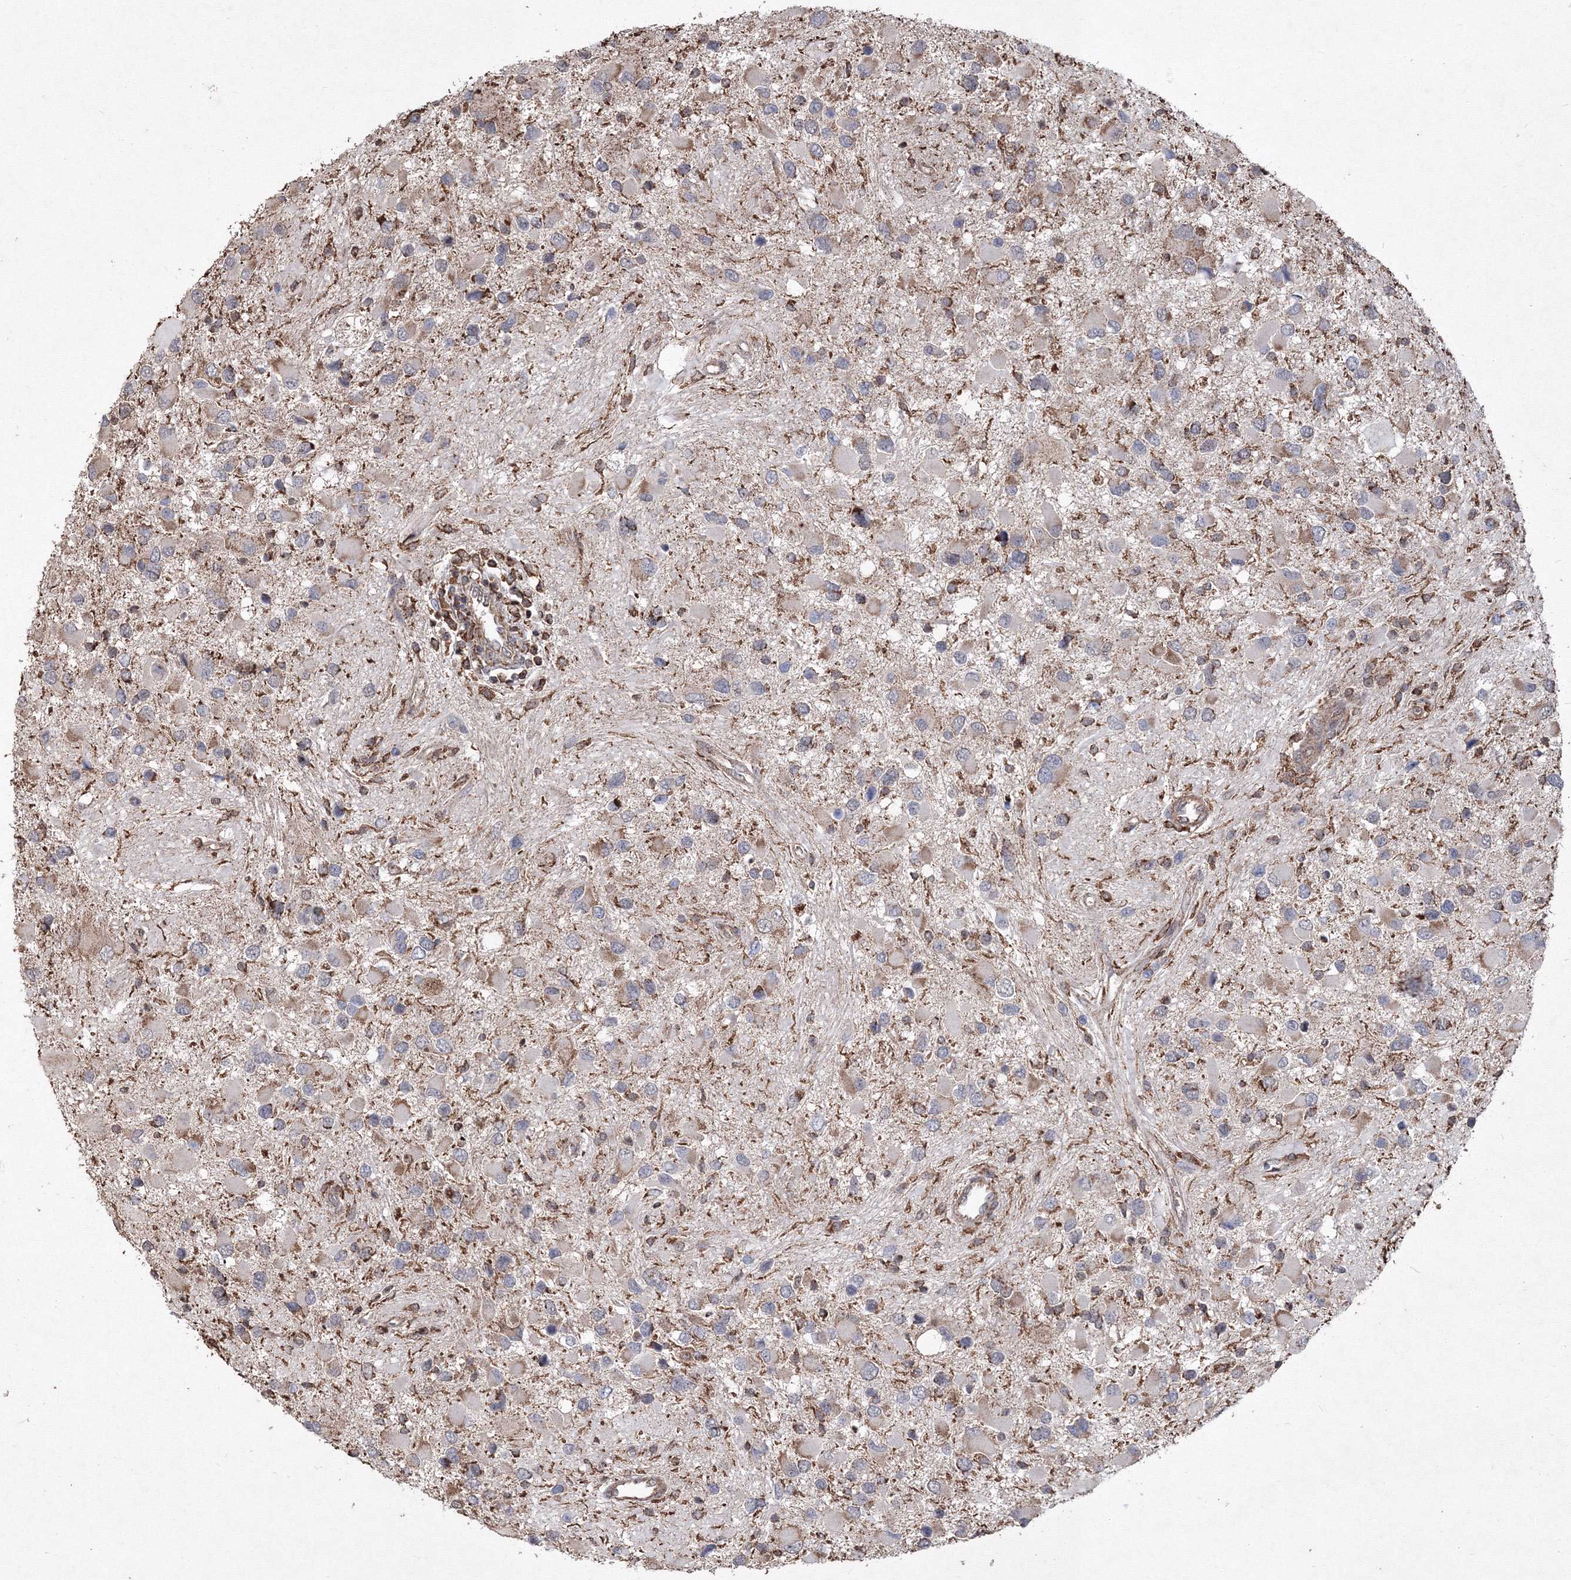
{"staining": {"intensity": "negative", "quantity": "none", "location": "none"}, "tissue": "glioma", "cell_type": "Tumor cells", "image_type": "cancer", "snomed": [{"axis": "morphology", "description": "Glioma, malignant, High grade"}, {"axis": "topography", "description": "Brain"}], "caption": "Immunohistochemistry photomicrograph of human malignant glioma (high-grade) stained for a protein (brown), which exhibits no expression in tumor cells.", "gene": "TMEM139", "patient": {"sex": "male", "age": 53}}